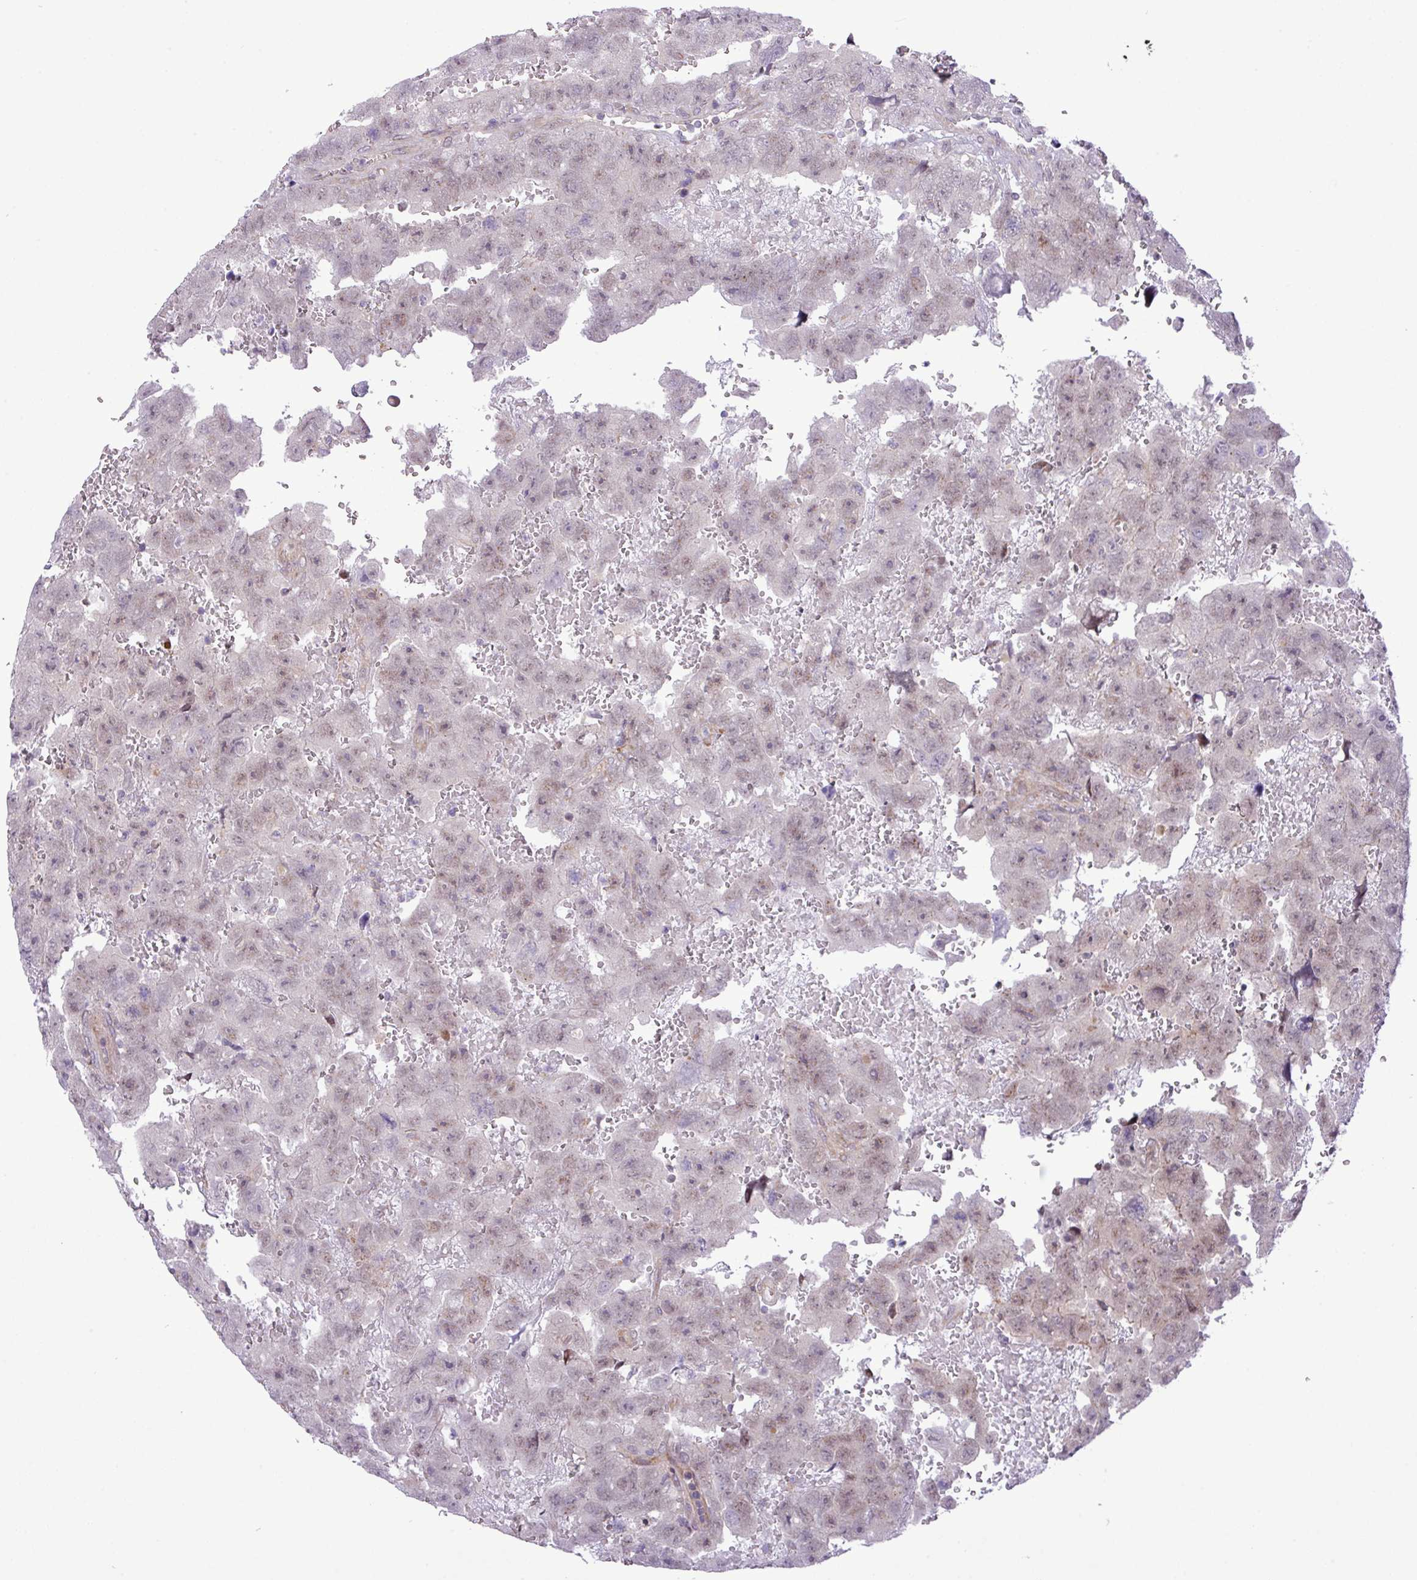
{"staining": {"intensity": "weak", "quantity": "25%-75%", "location": "nuclear"}, "tissue": "testis cancer", "cell_type": "Tumor cells", "image_type": "cancer", "snomed": [{"axis": "morphology", "description": "Carcinoma, Embryonal, NOS"}, {"axis": "topography", "description": "Testis"}], "caption": "A high-resolution image shows IHC staining of testis cancer, which demonstrates weak nuclear expression in approximately 25%-75% of tumor cells.", "gene": "FAM222B", "patient": {"sex": "male", "age": 45}}